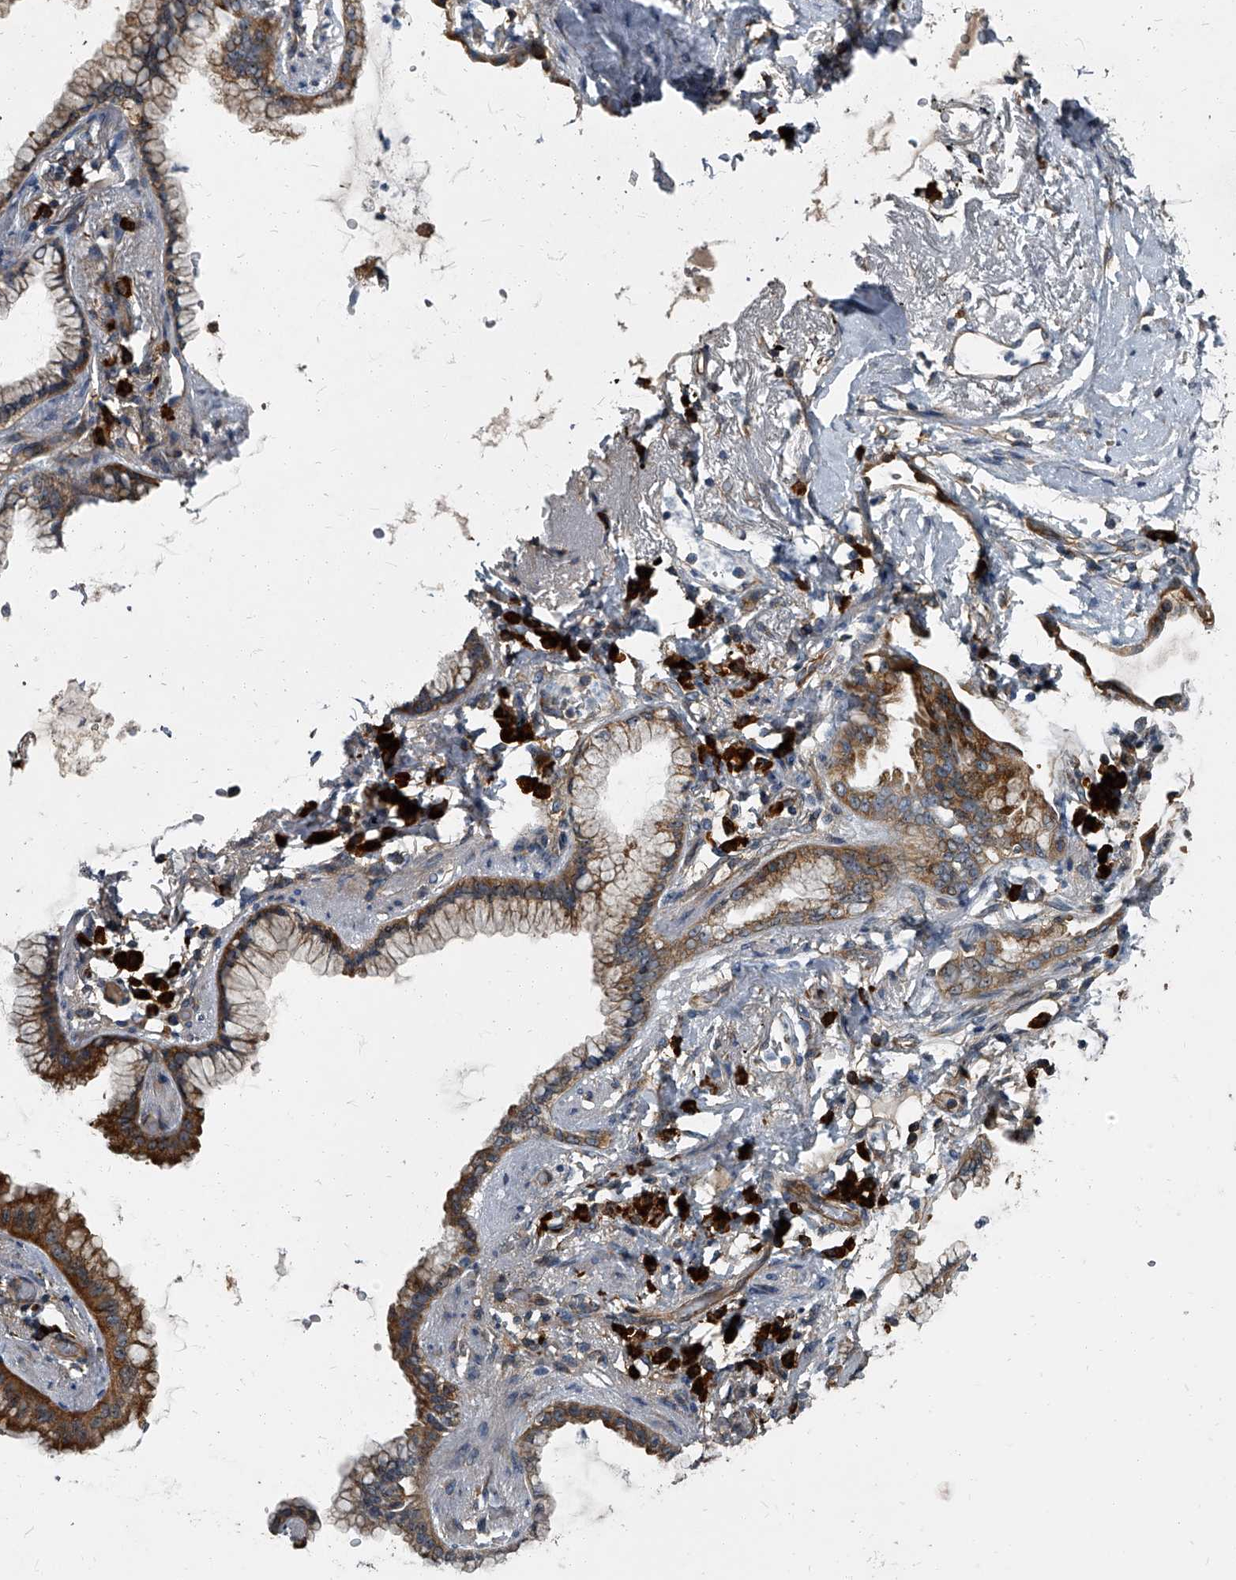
{"staining": {"intensity": "moderate", "quantity": ">75%", "location": "cytoplasmic/membranous"}, "tissue": "lung cancer", "cell_type": "Tumor cells", "image_type": "cancer", "snomed": [{"axis": "morphology", "description": "Adenocarcinoma, NOS"}, {"axis": "topography", "description": "Lung"}], "caption": "This image demonstrates IHC staining of human lung adenocarcinoma, with medium moderate cytoplasmic/membranous positivity in about >75% of tumor cells.", "gene": "CDV3", "patient": {"sex": "female", "age": 70}}